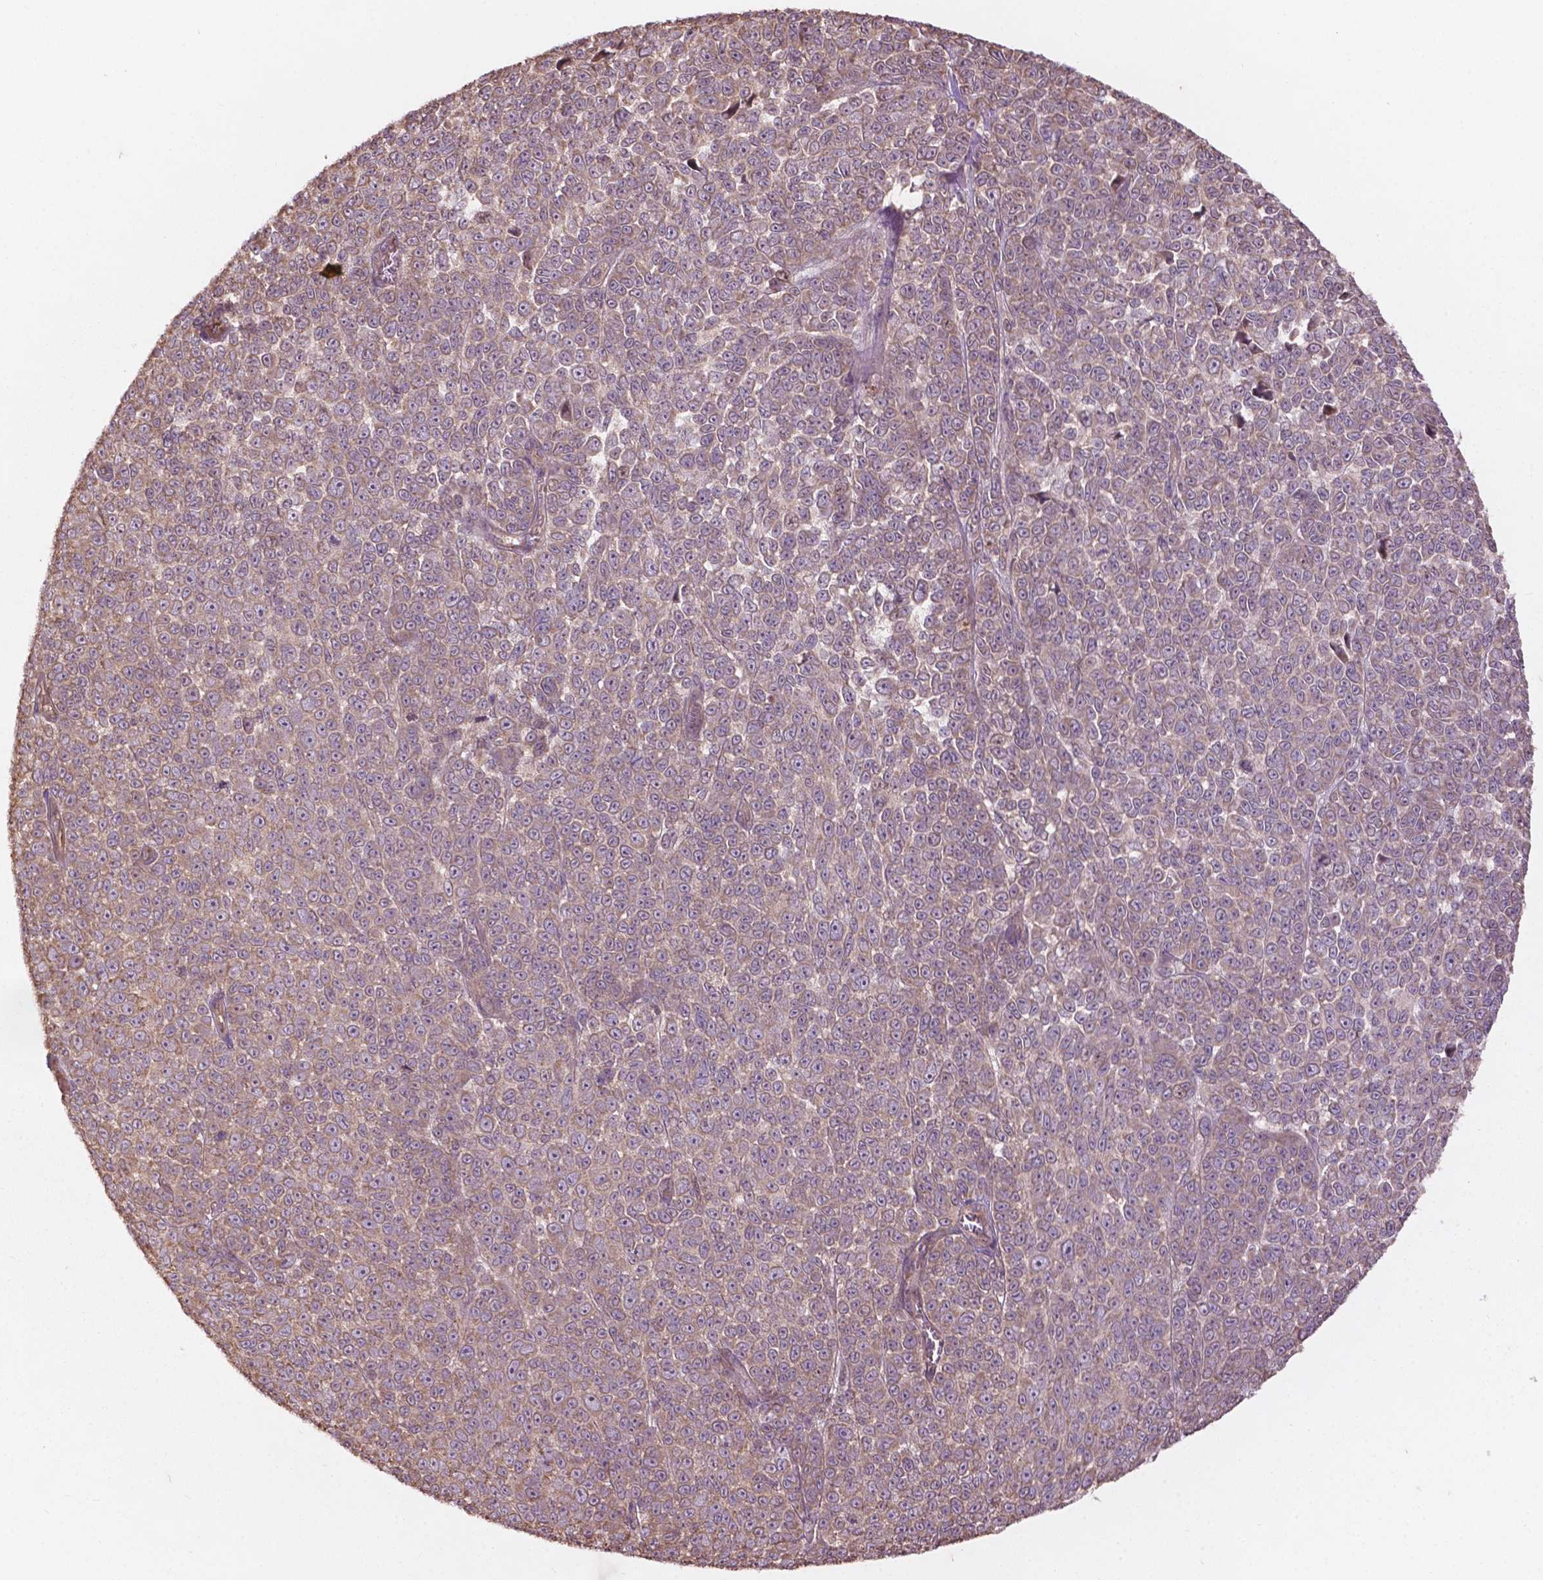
{"staining": {"intensity": "weak", "quantity": "25%-75%", "location": "cytoplasmic/membranous"}, "tissue": "melanoma", "cell_type": "Tumor cells", "image_type": "cancer", "snomed": [{"axis": "morphology", "description": "Malignant melanoma, NOS"}, {"axis": "topography", "description": "Skin"}], "caption": "High-power microscopy captured an immunohistochemistry histopathology image of malignant melanoma, revealing weak cytoplasmic/membranous positivity in about 25%-75% of tumor cells.", "gene": "CDC42BPA", "patient": {"sex": "female", "age": 95}}